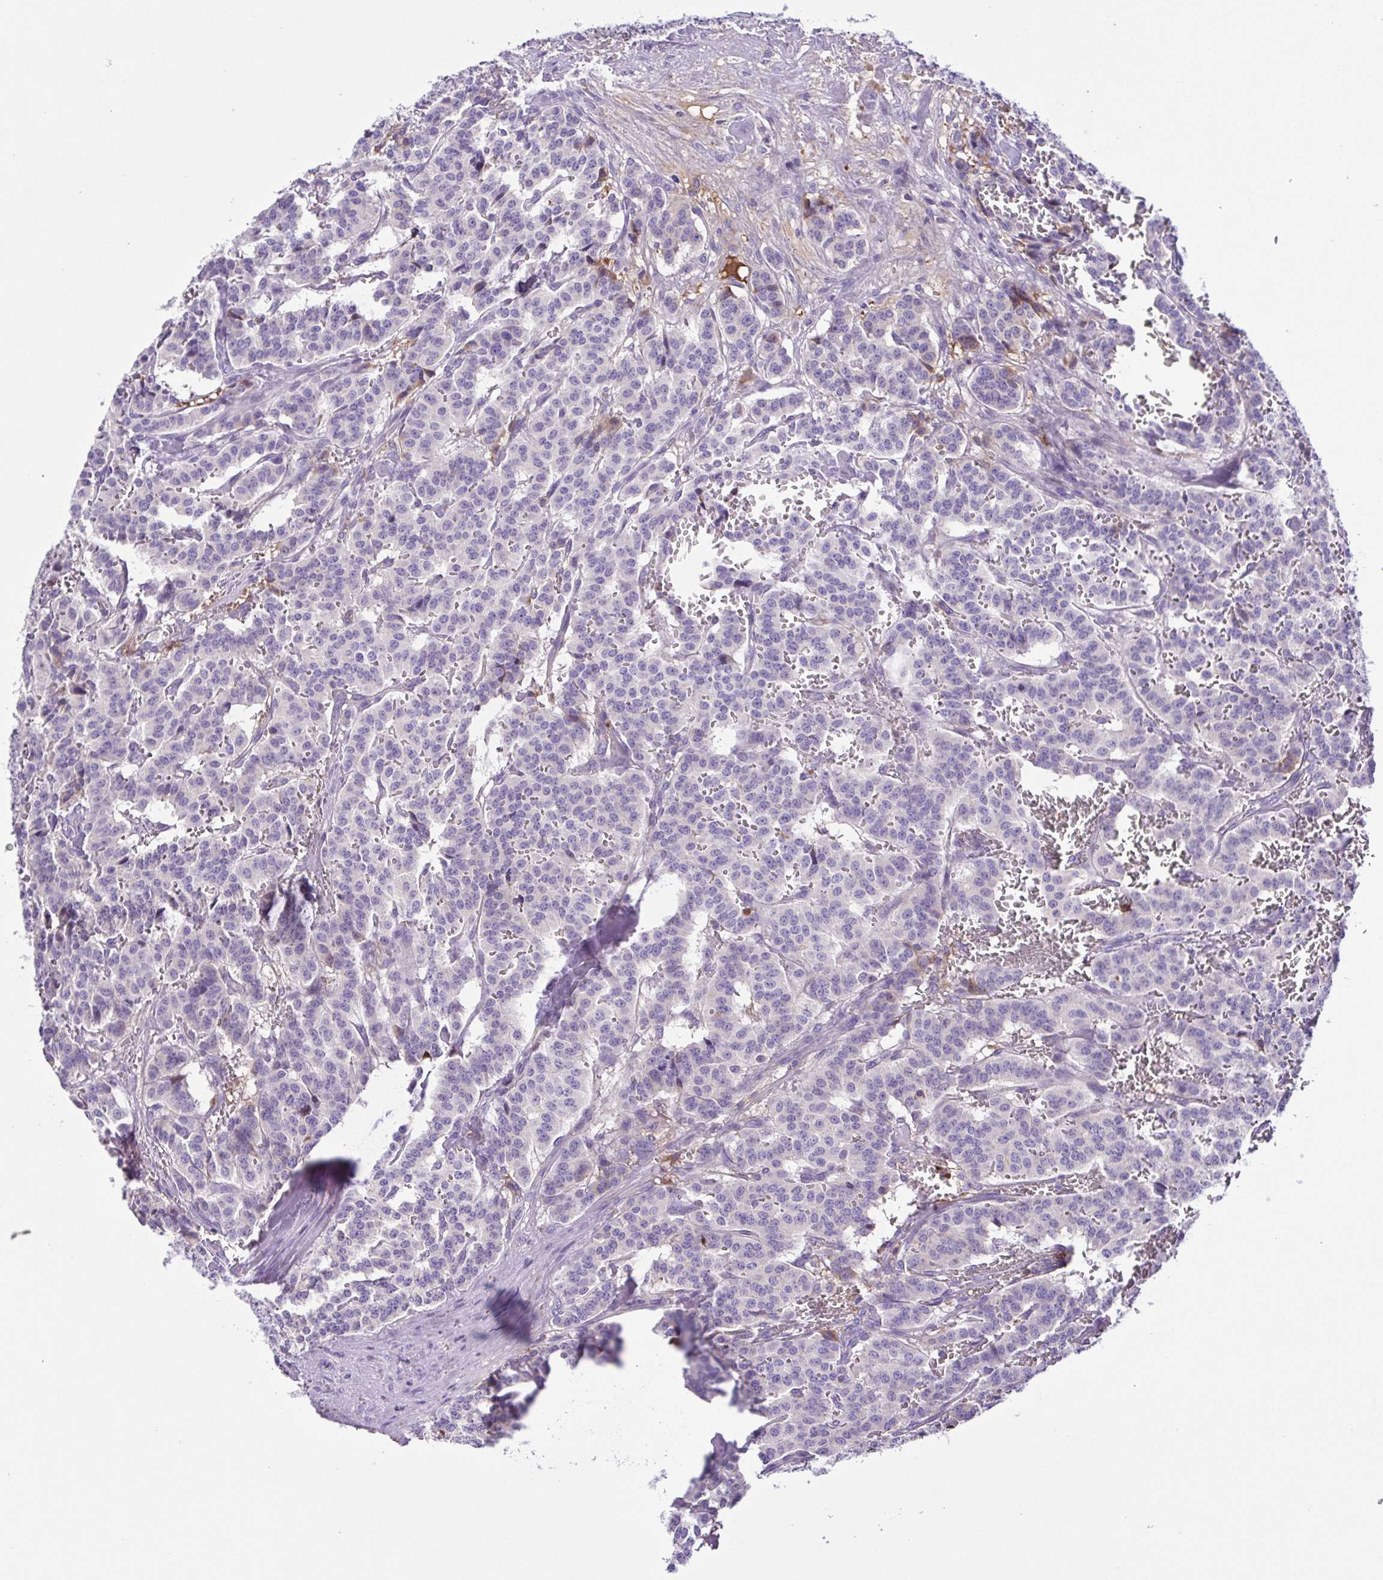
{"staining": {"intensity": "negative", "quantity": "none", "location": "none"}, "tissue": "carcinoid", "cell_type": "Tumor cells", "image_type": "cancer", "snomed": [{"axis": "morphology", "description": "Normal tissue, NOS"}, {"axis": "morphology", "description": "Carcinoid, malignant, NOS"}, {"axis": "topography", "description": "Lung"}], "caption": "Immunohistochemistry (IHC) photomicrograph of carcinoid stained for a protein (brown), which shows no expression in tumor cells.", "gene": "IGFL1", "patient": {"sex": "female", "age": 46}}